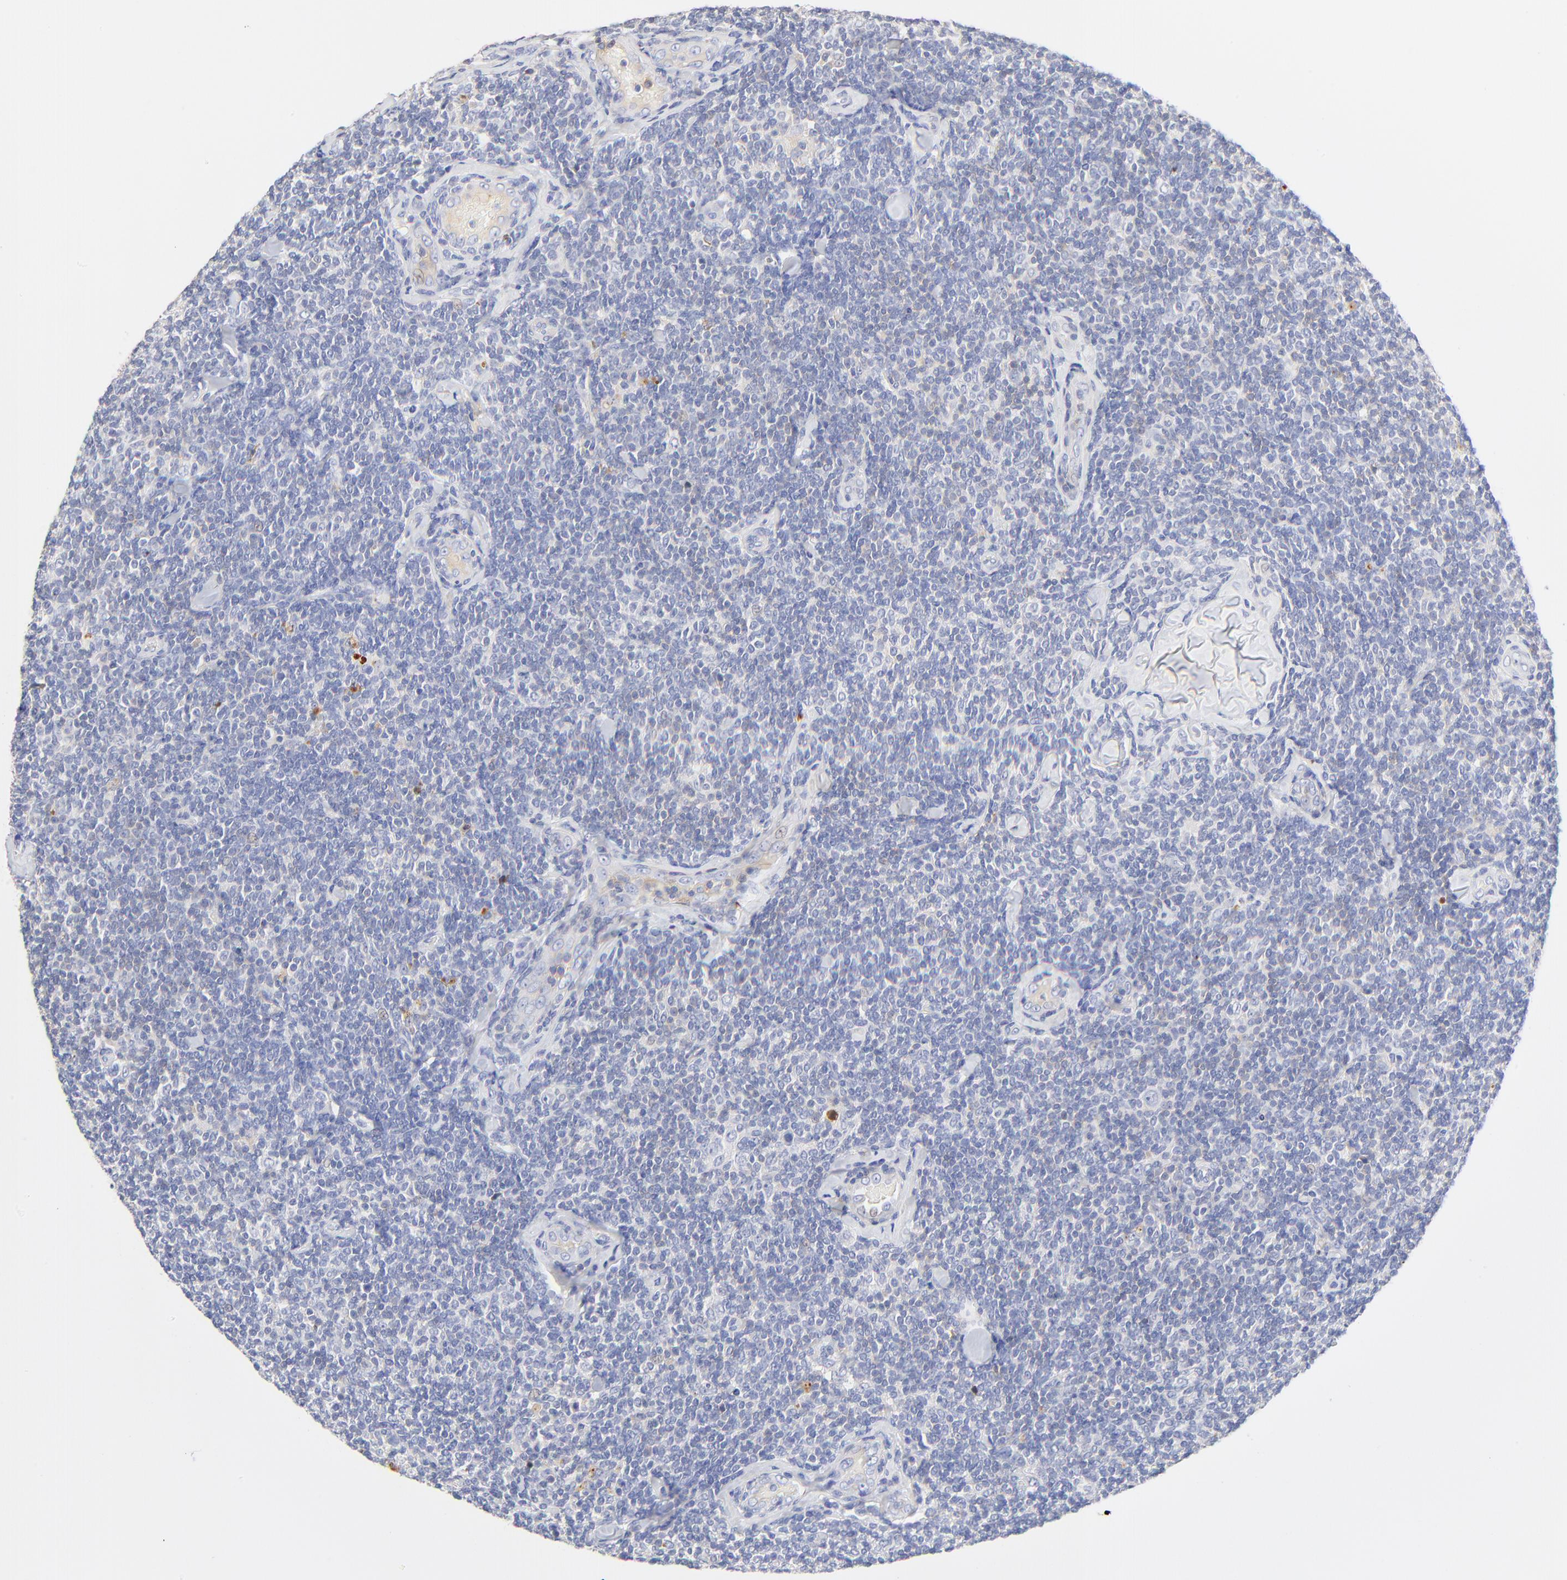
{"staining": {"intensity": "negative", "quantity": "none", "location": "none"}, "tissue": "lymphoma", "cell_type": "Tumor cells", "image_type": "cancer", "snomed": [{"axis": "morphology", "description": "Malignant lymphoma, non-Hodgkin's type, Low grade"}, {"axis": "topography", "description": "Lymph node"}], "caption": "Tumor cells are negative for protein expression in human low-grade malignant lymphoma, non-Hodgkin's type. (Immunohistochemistry, brightfield microscopy, high magnification).", "gene": "MDGA2", "patient": {"sex": "female", "age": 56}}